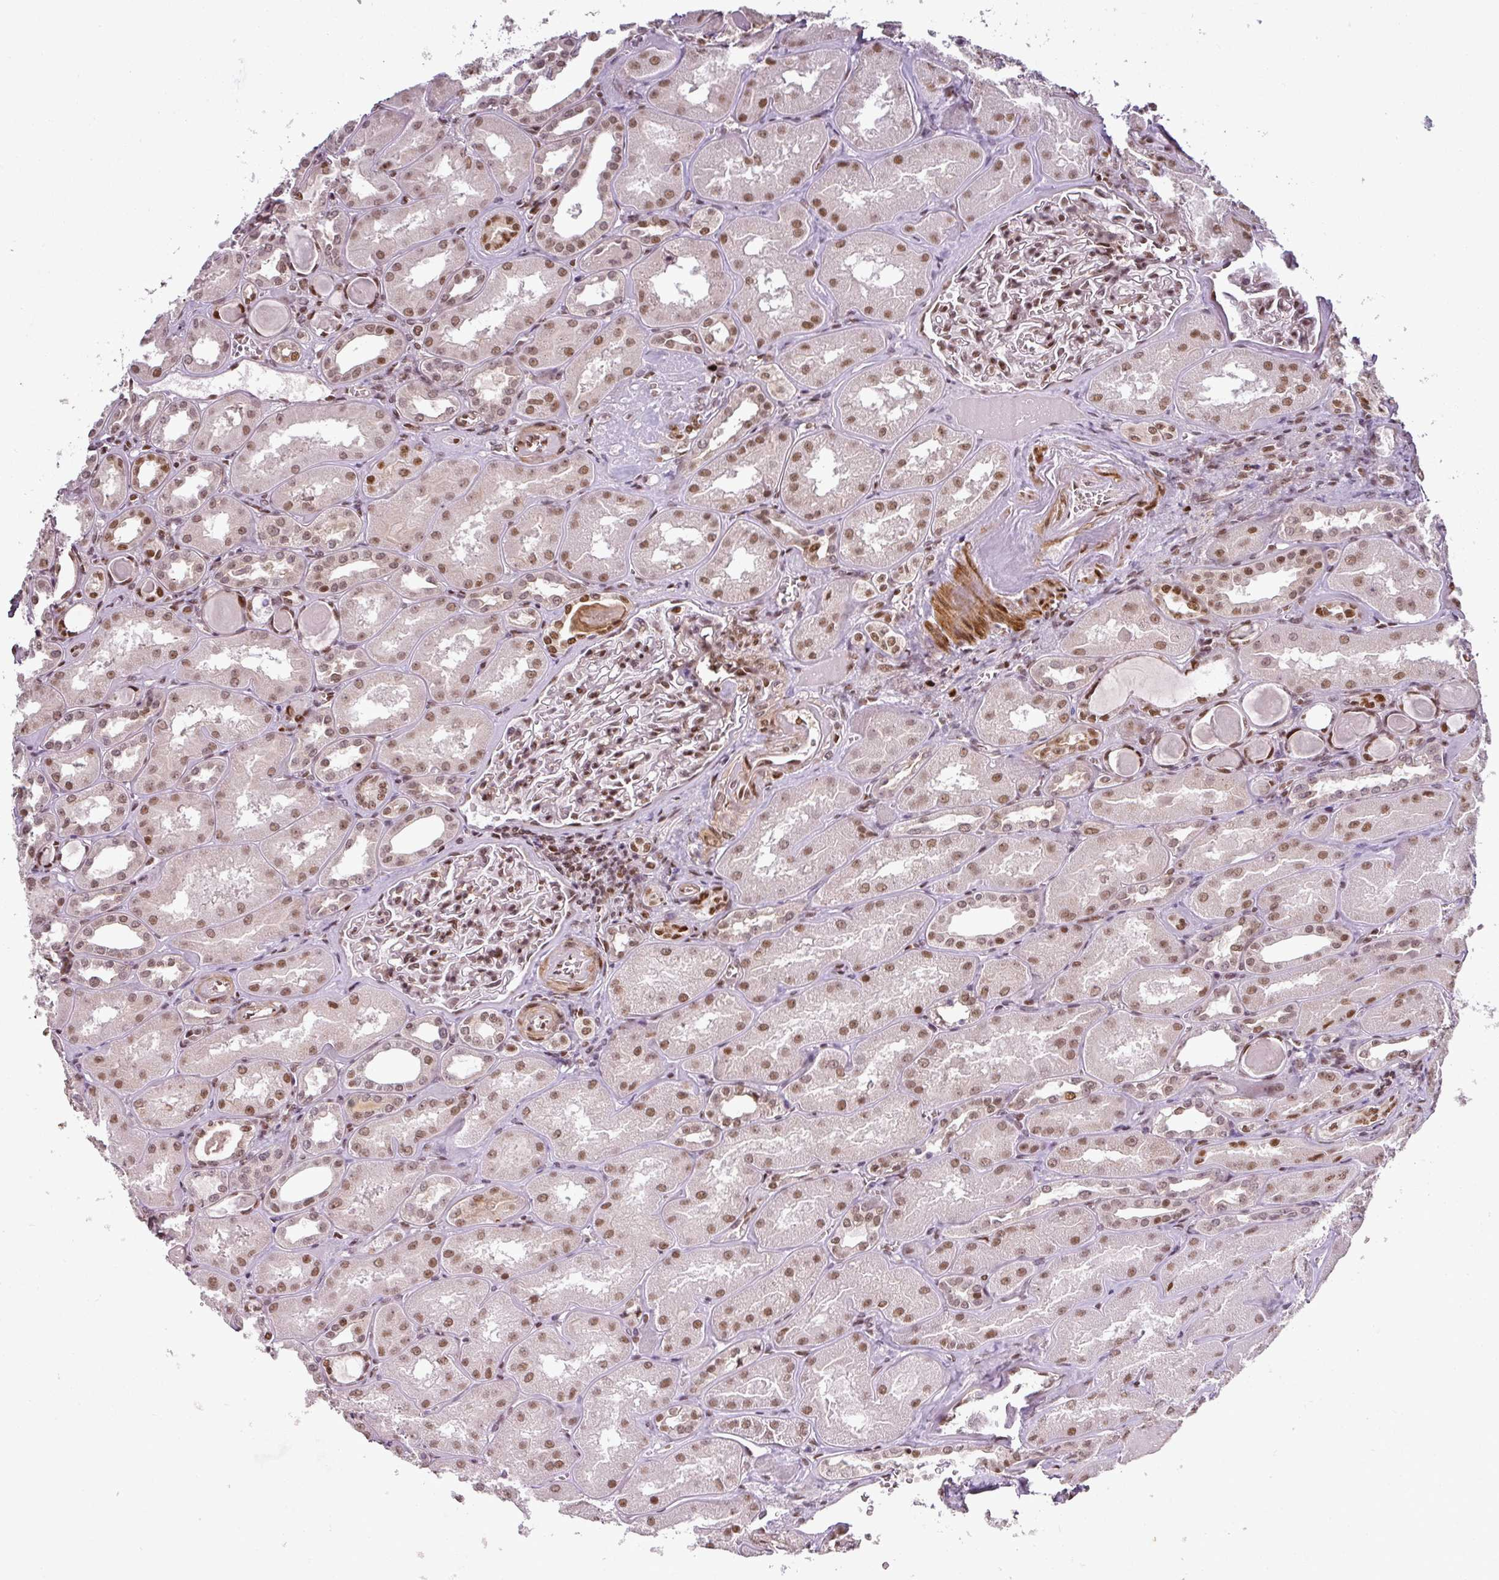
{"staining": {"intensity": "moderate", "quantity": ">75%", "location": "nuclear"}, "tissue": "kidney", "cell_type": "Cells in glomeruli", "image_type": "normal", "snomed": [{"axis": "morphology", "description": "Normal tissue, NOS"}, {"axis": "topography", "description": "Kidney"}], "caption": "Cells in glomeruli display moderate nuclear staining in approximately >75% of cells in unremarkable kidney. (Brightfield microscopy of DAB IHC at high magnification).", "gene": "GPRIN2", "patient": {"sex": "male", "age": 61}}